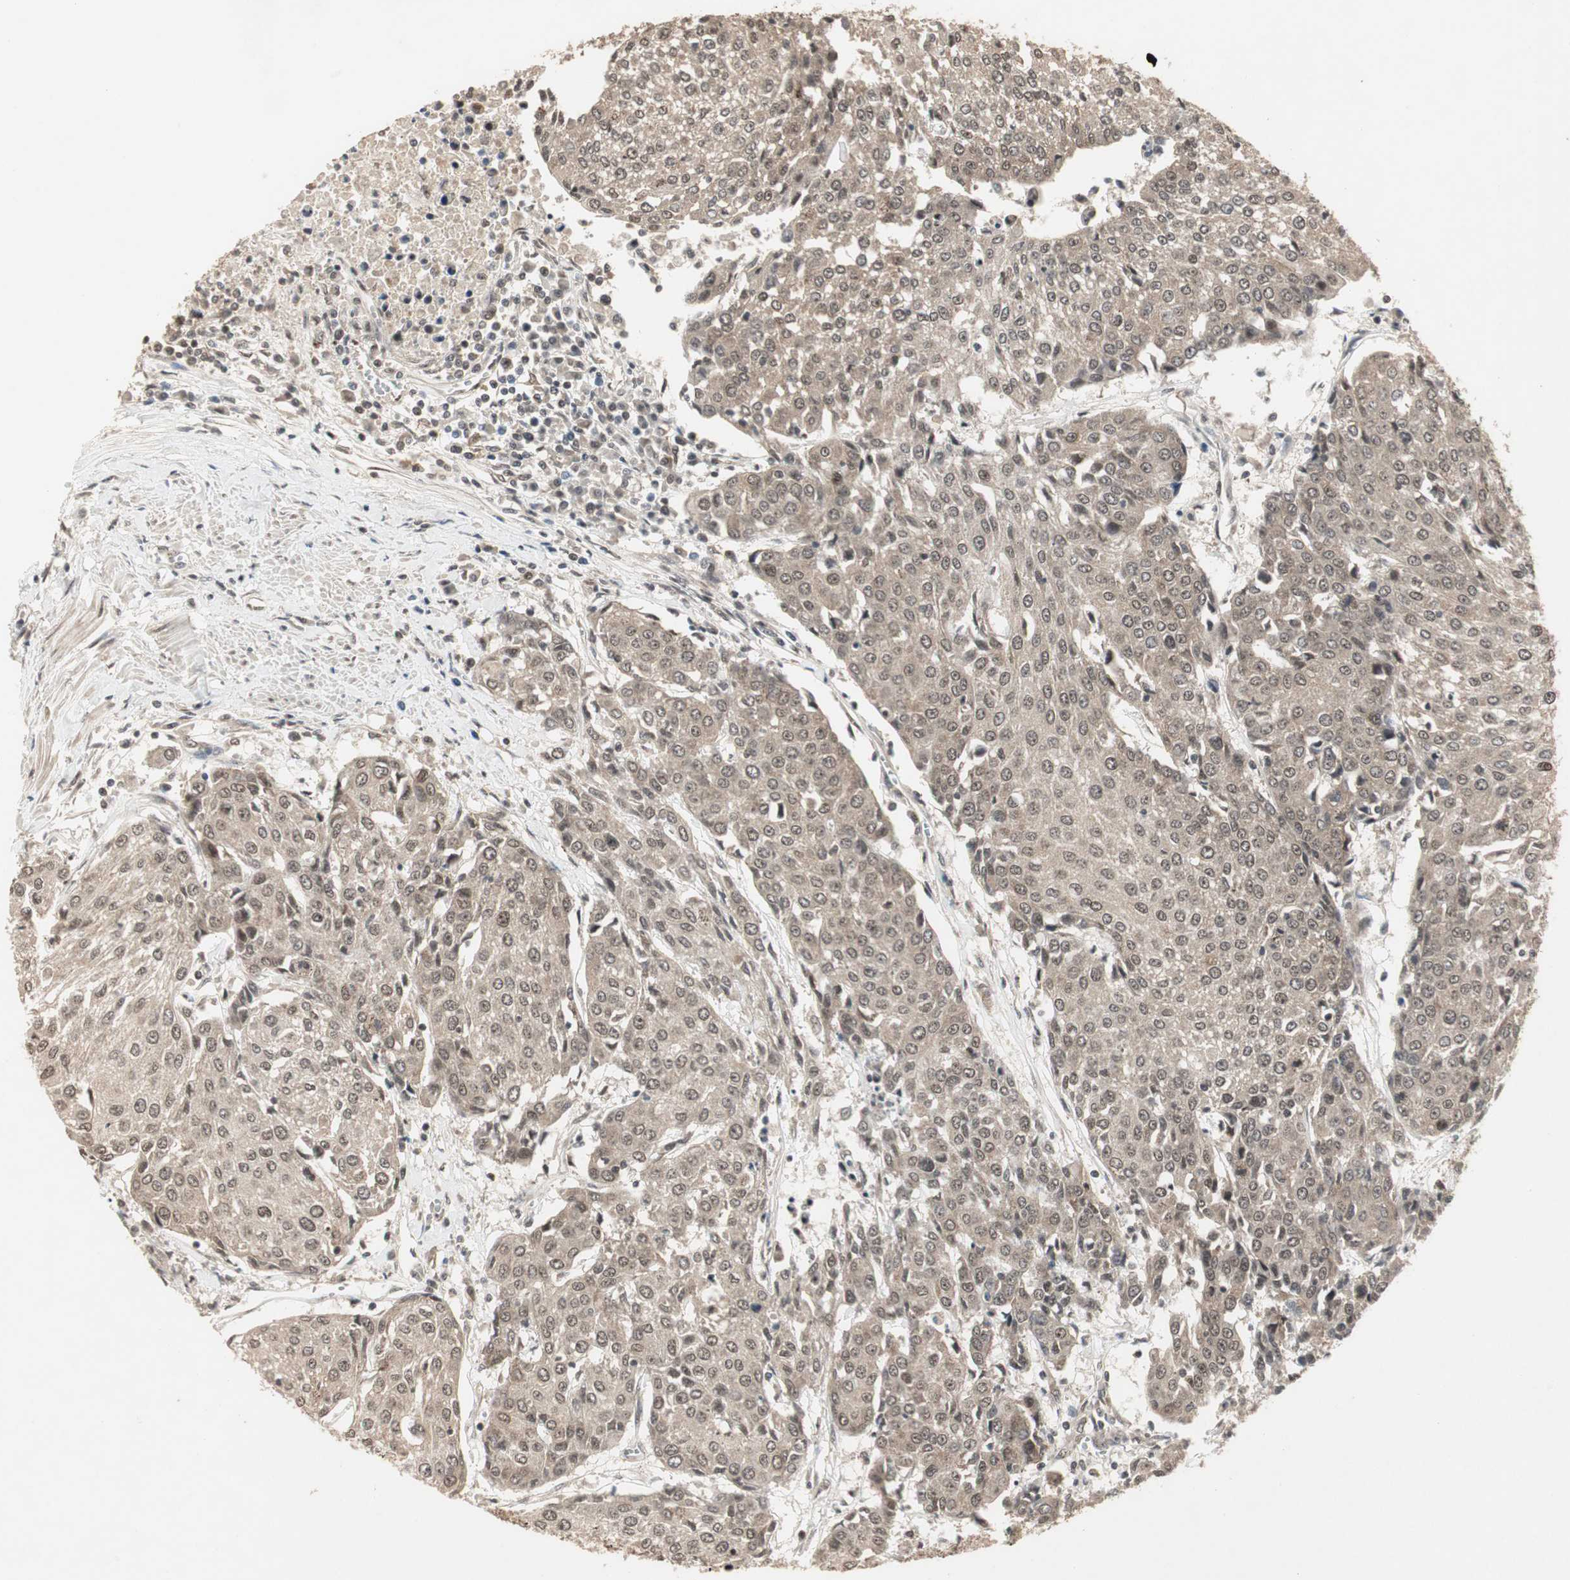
{"staining": {"intensity": "weak", "quantity": ">75%", "location": "cytoplasmic/membranous,nuclear"}, "tissue": "urothelial cancer", "cell_type": "Tumor cells", "image_type": "cancer", "snomed": [{"axis": "morphology", "description": "Urothelial carcinoma, High grade"}, {"axis": "topography", "description": "Urinary bladder"}], "caption": "Urothelial cancer stained with DAB IHC demonstrates low levels of weak cytoplasmic/membranous and nuclear expression in about >75% of tumor cells.", "gene": "CSNK2B", "patient": {"sex": "female", "age": 85}}